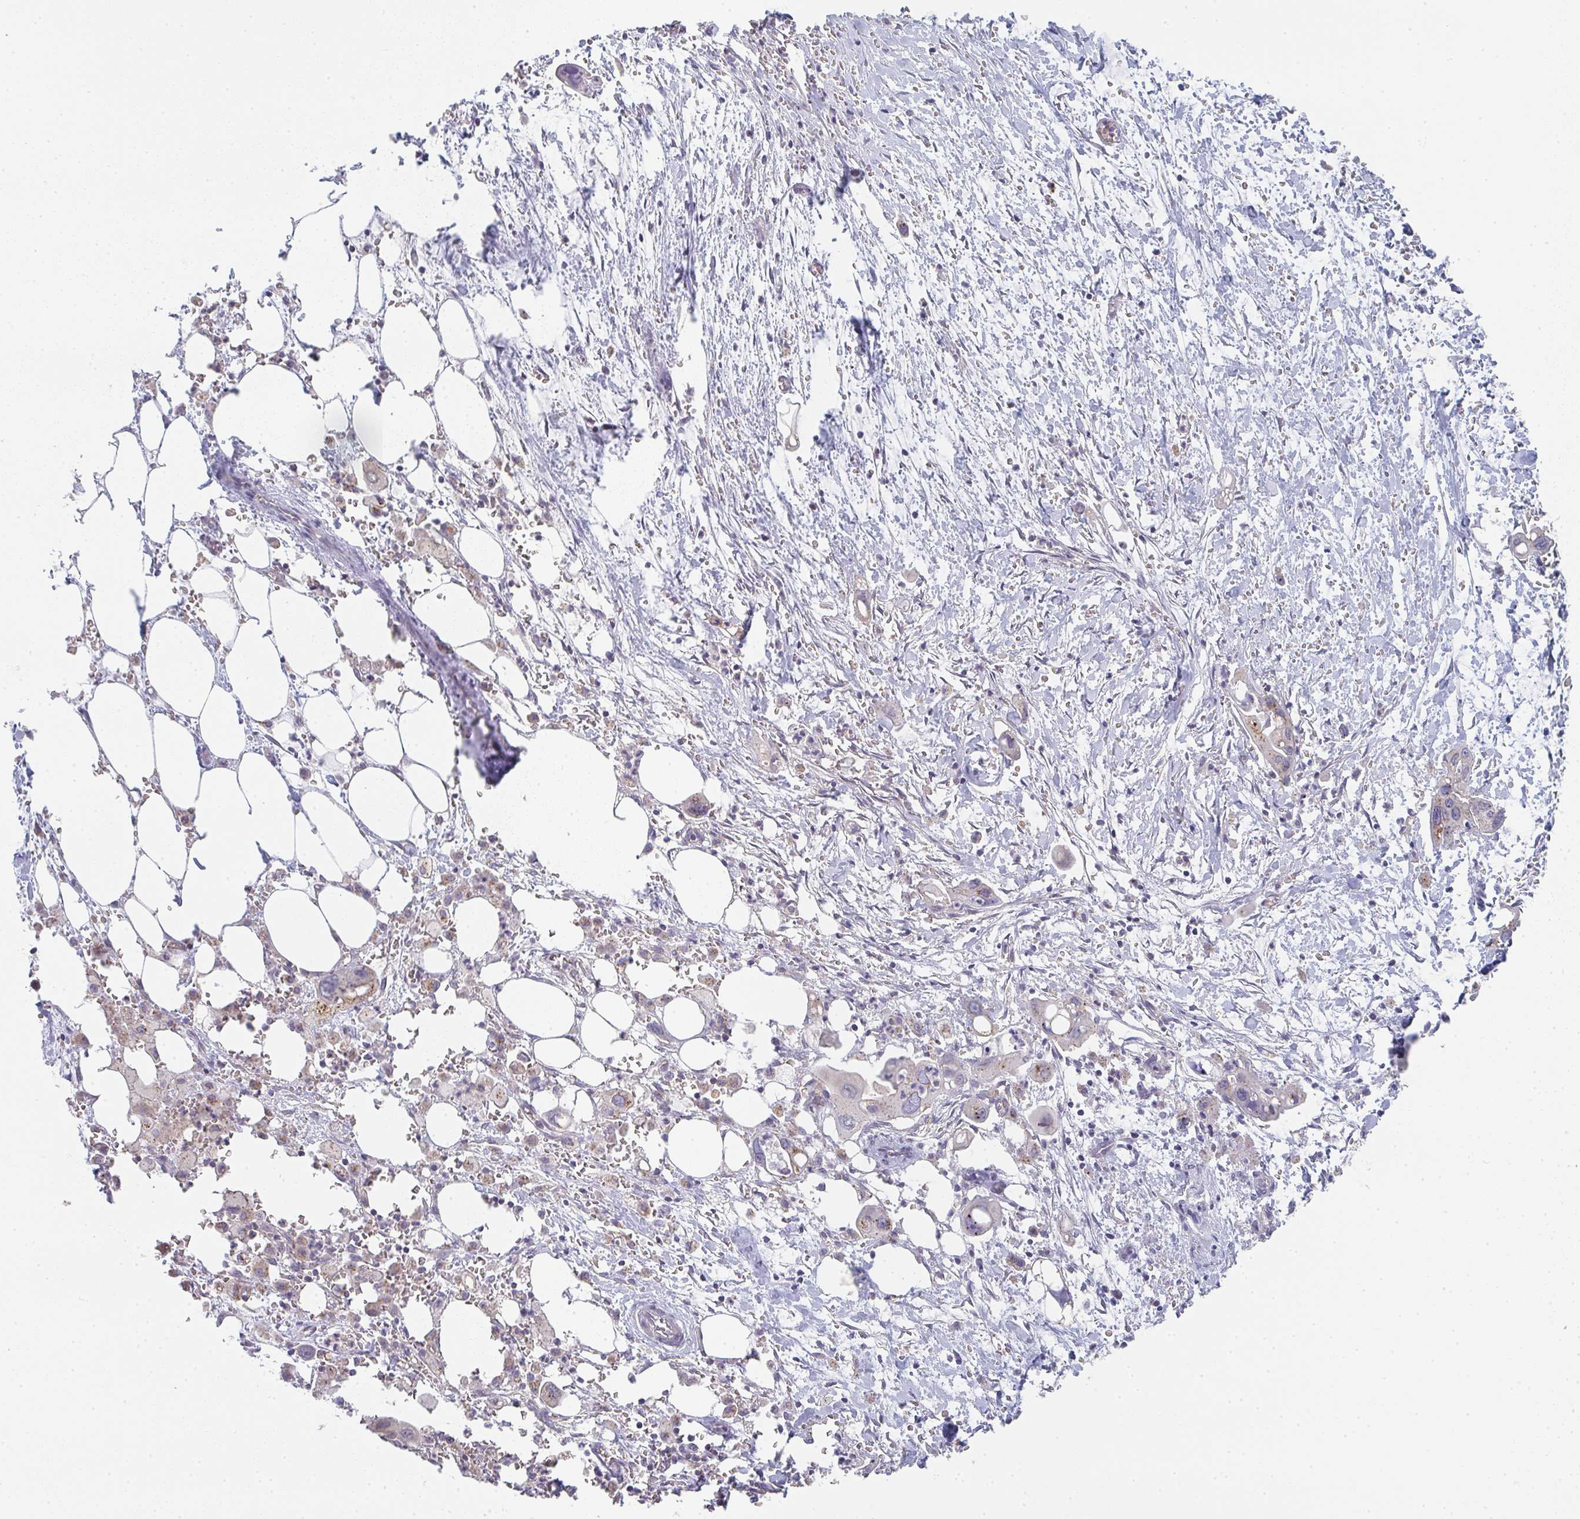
{"staining": {"intensity": "weak", "quantity": "<25%", "location": "cytoplasmic/membranous"}, "tissue": "pancreatic cancer", "cell_type": "Tumor cells", "image_type": "cancer", "snomed": [{"axis": "morphology", "description": "Adenocarcinoma, NOS"}, {"axis": "topography", "description": "Pancreas"}], "caption": "High magnification brightfield microscopy of pancreatic cancer (adenocarcinoma) stained with DAB (3,3'-diaminobenzidine) (brown) and counterstained with hematoxylin (blue): tumor cells show no significant expression.", "gene": "CHMP5", "patient": {"sex": "male", "age": 61}}